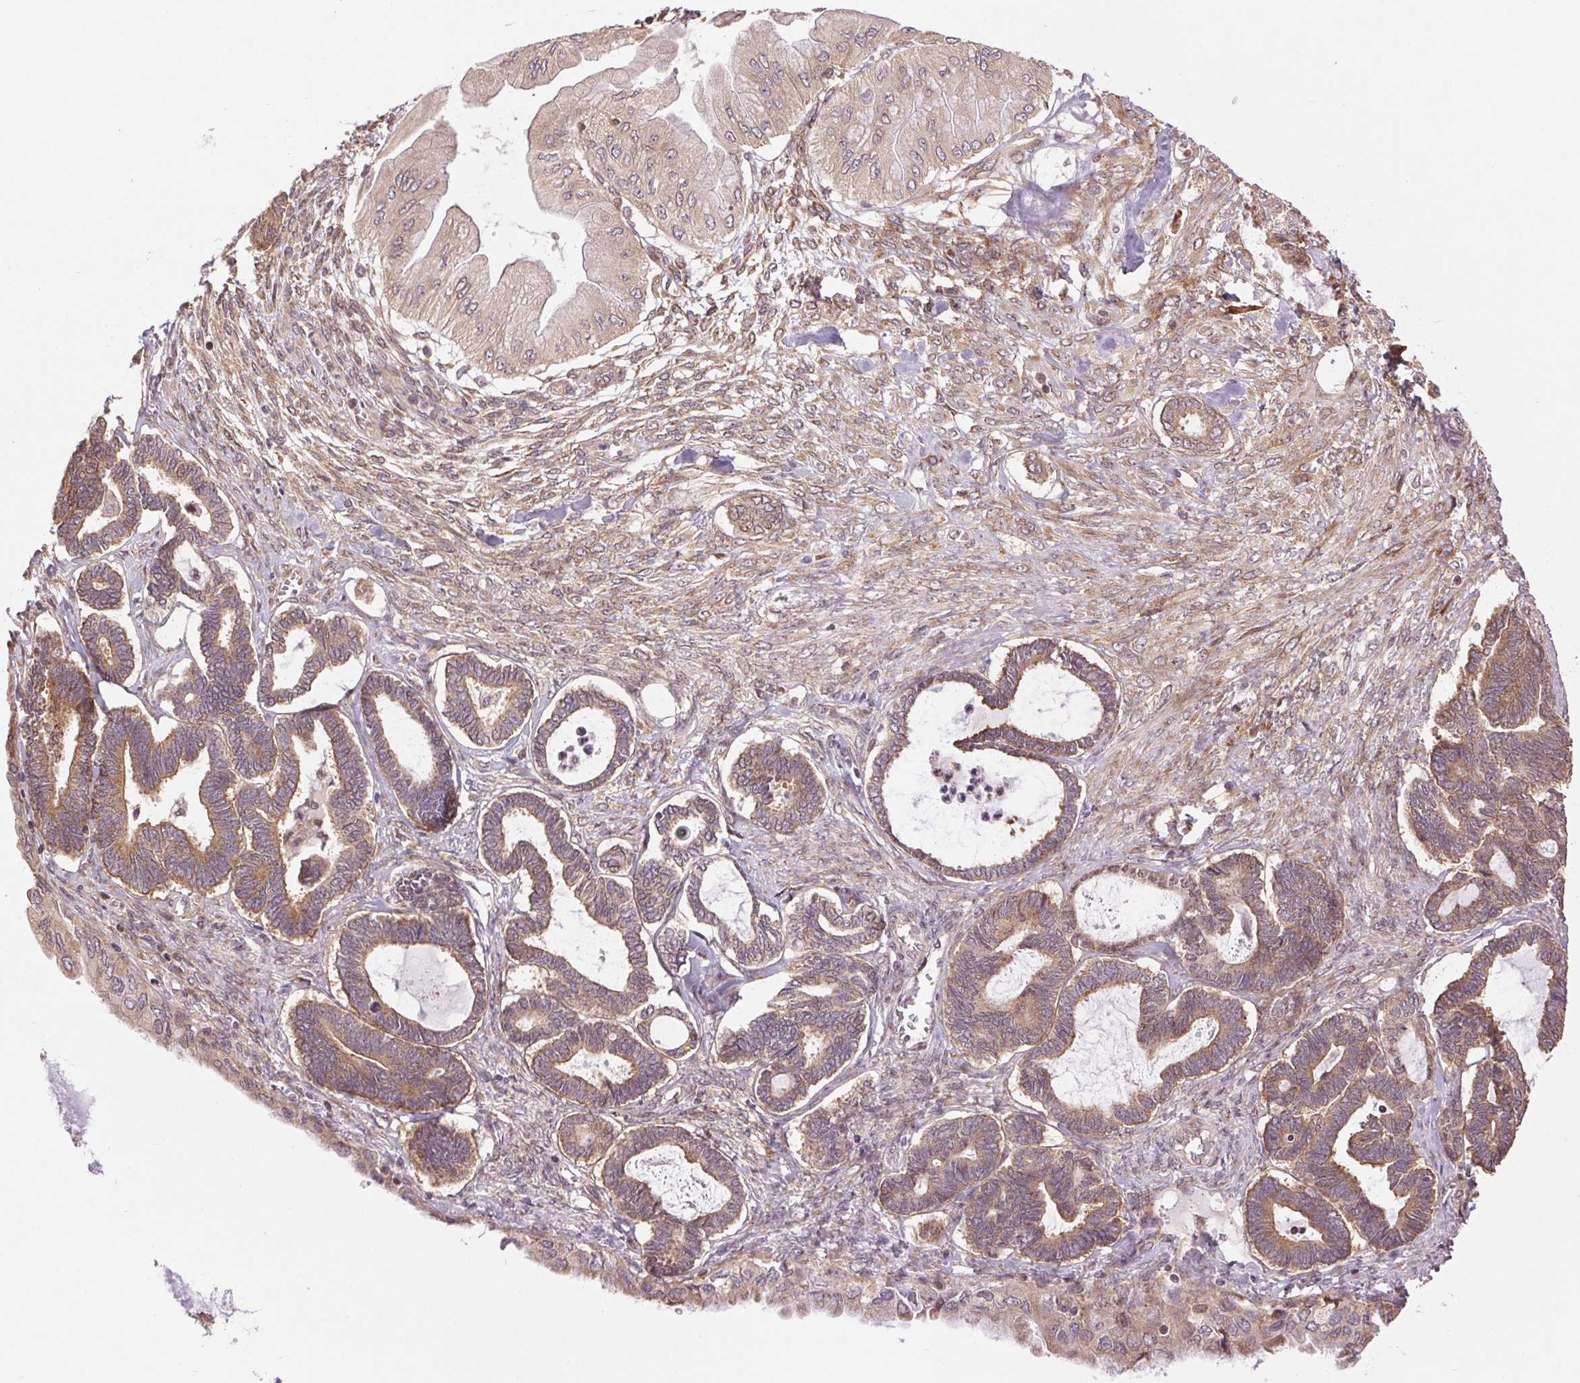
{"staining": {"intensity": "moderate", "quantity": "25%-75%", "location": "cytoplasmic/membranous"}, "tissue": "ovarian cancer", "cell_type": "Tumor cells", "image_type": "cancer", "snomed": [{"axis": "morphology", "description": "Carcinoma, endometroid"}, {"axis": "topography", "description": "Ovary"}], "caption": "Immunohistochemical staining of human ovarian endometroid carcinoma exhibits medium levels of moderate cytoplasmic/membranous staining in approximately 25%-75% of tumor cells. Ihc stains the protein in brown and the nuclei are stained blue.", "gene": "BTF3L4", "patient": {"sex": "female", "age": 70}}